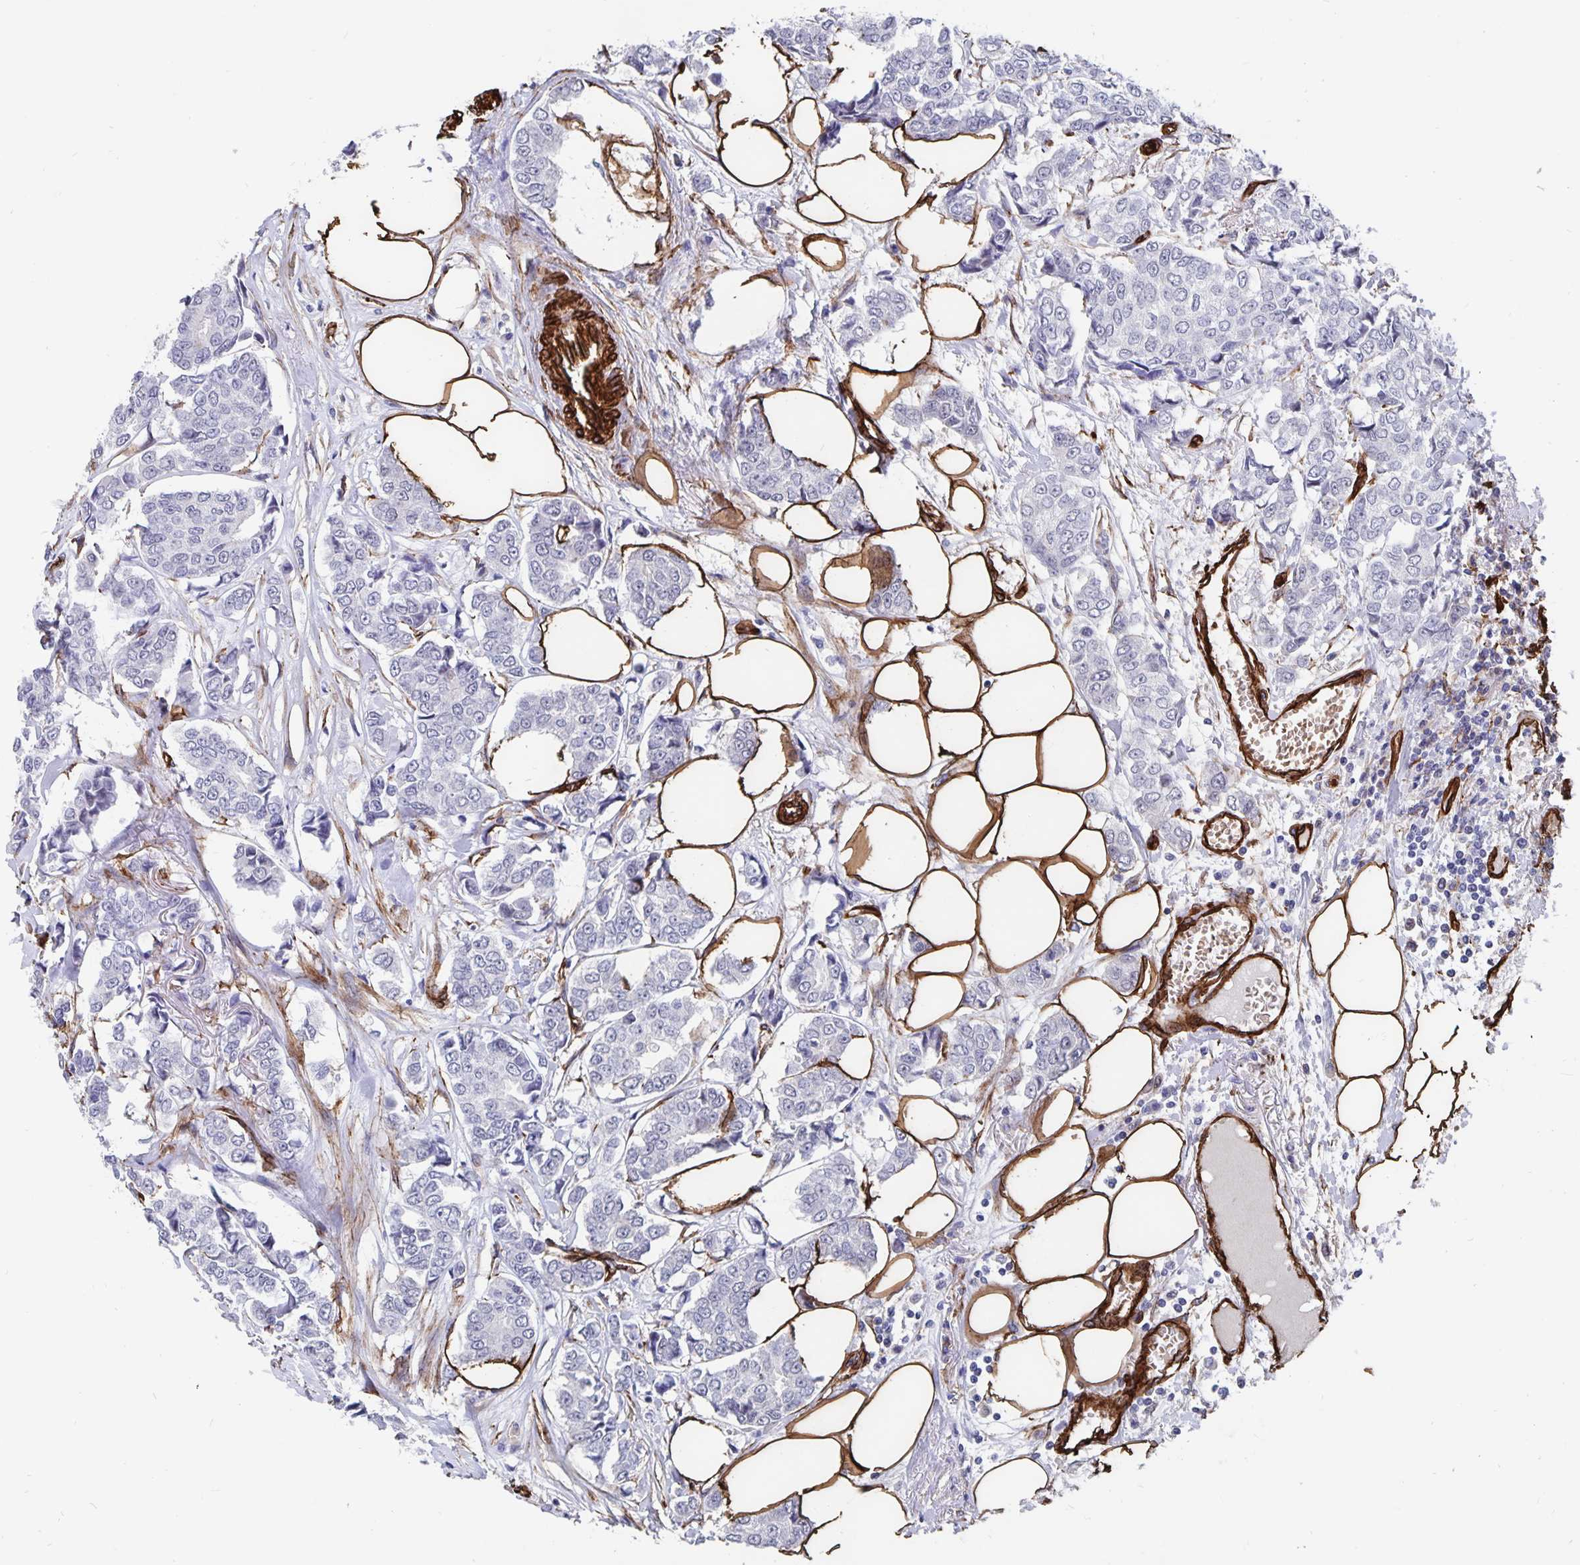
{"staining": {"intensity": "negative", "quantity": "none", "location": "none"}, "tissue": "breast cancer", "cell_type": "Tumor cells", "image_type": "cancer", "snomed": [{"axis": "morphology", "description": "Duct carcinoma"}, {"axis": "topography", "description": "Breast"}], "caption": "Immunohistochemical staining of human invasive ductal carcinoma (breast) shows no significant expression in tumor cells. (Stains: DAB (3,3'-diaminobenzidine) IHC with hematoxylin counter stain, Microscopy: brightfield microscopy at high magnification).", "gene": "DCHS2", "patient": {"sex": "female", "age": 94}}